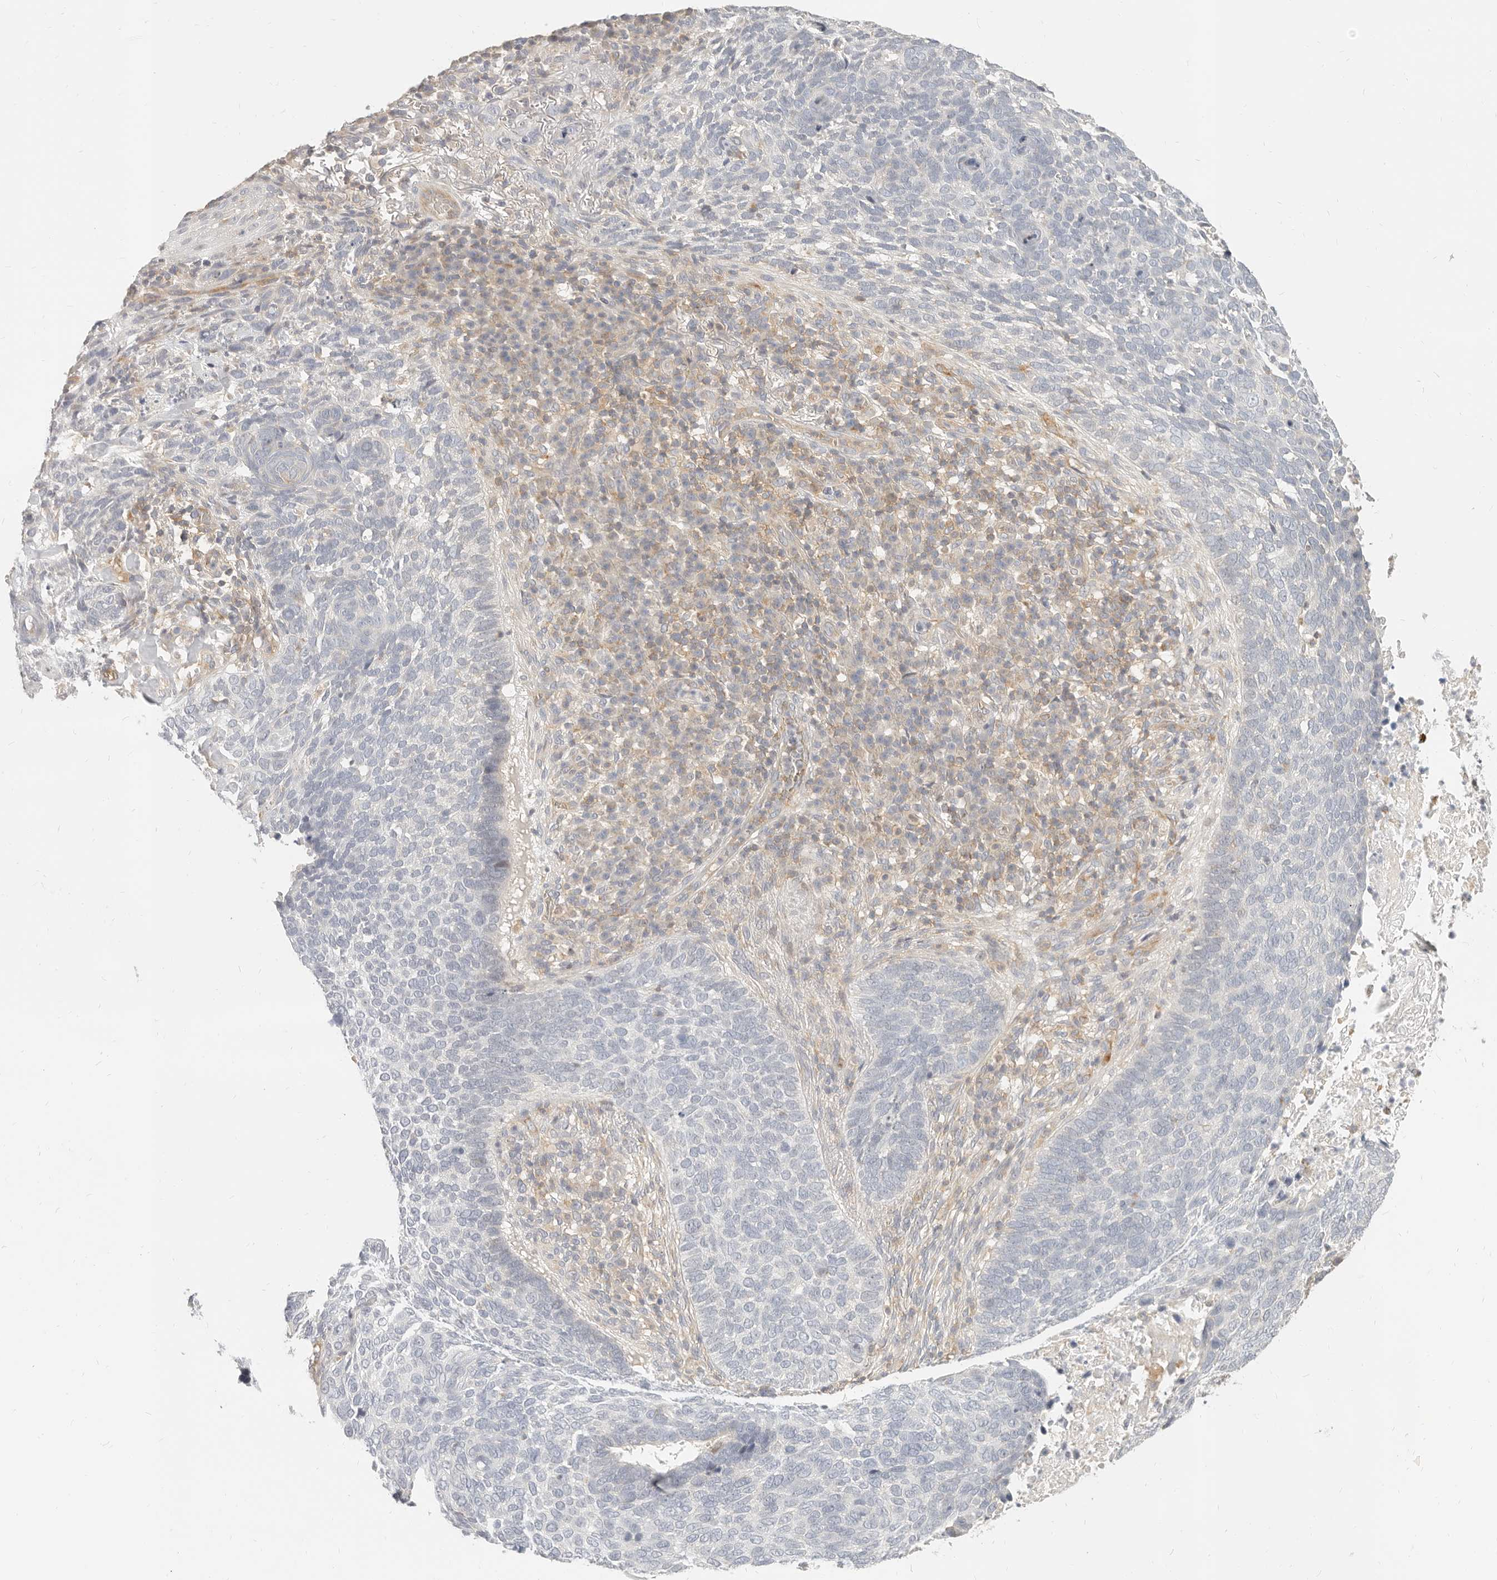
{"staining": {"intensity": "negative", "quantity": "none", "location": "none"}, "tissue": "skin cancer", "cell_type": "Tumor cells", "image_type": "cancer", "snomed": [{"axis": "morphology", "description": "Basal cell carcinoma"}, {"axis": "topography", "description": "Skin"}], "caption": "Immunohistochemical staining of human basal cell carcinoma (skin) displays no significant positivity in tumor cells.", "gene": "LTB4R2", "patient": {"sex": "female", "age": 64}}